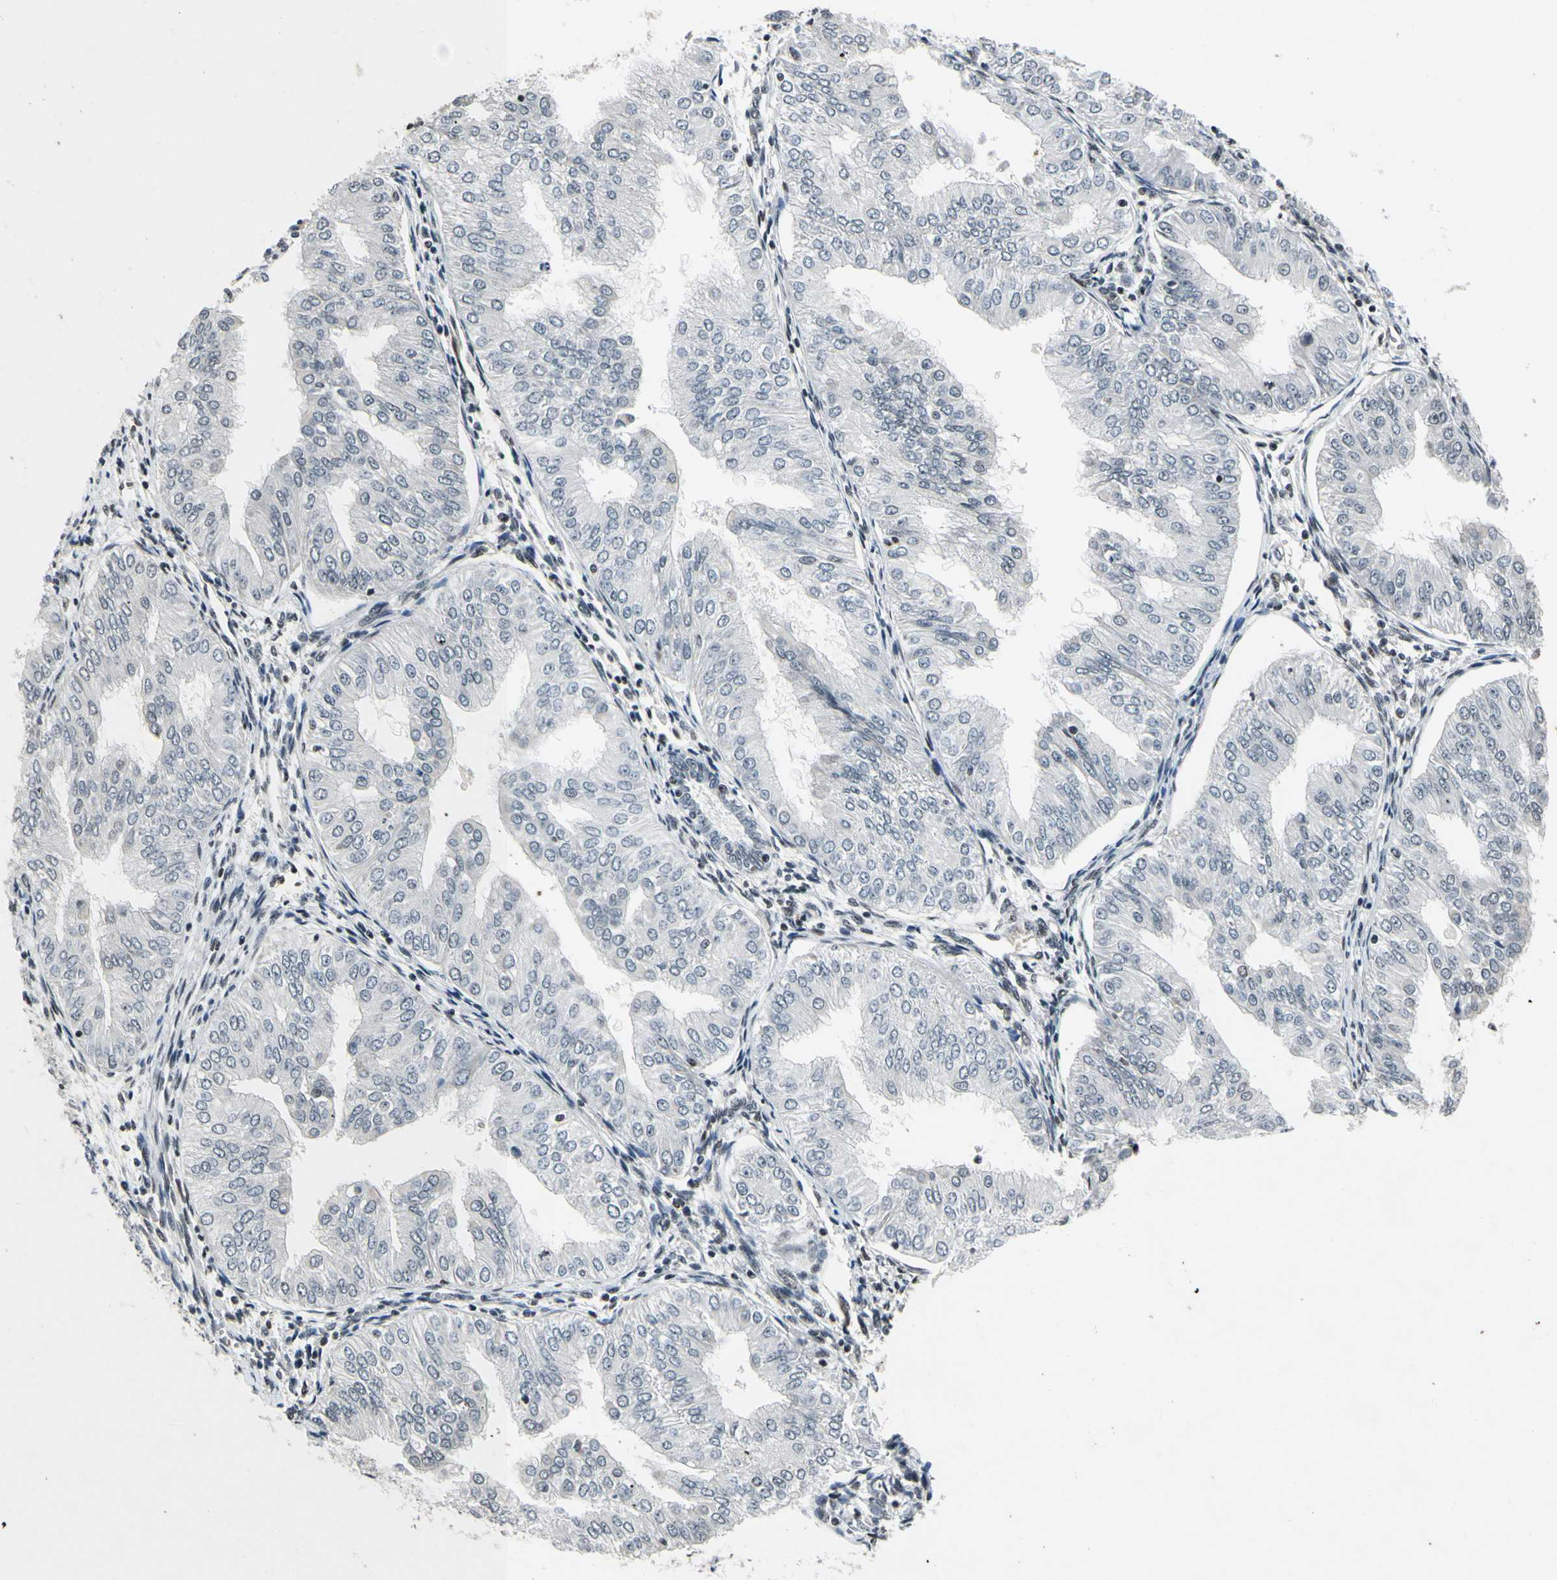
{"staining": {"intensity": "weak", "quantity": "<25%", "location": "nuclear"}, "tissue": "endometrial cancer", "cell_type": "Tumor cells", "image_type": "cancer", "snomed": [{"axis": "morphology", "description": "Adenocarcinoma, NOS"}, {"axis": "topography", "description": "Endometrium"}], "caption": "An image of endometrial cancer (adenocarcinoma) stained for a protein displays no brown staining in tumor cells.", "gene": "RECQL", "patient": {"sex": "female", "age": 53}}